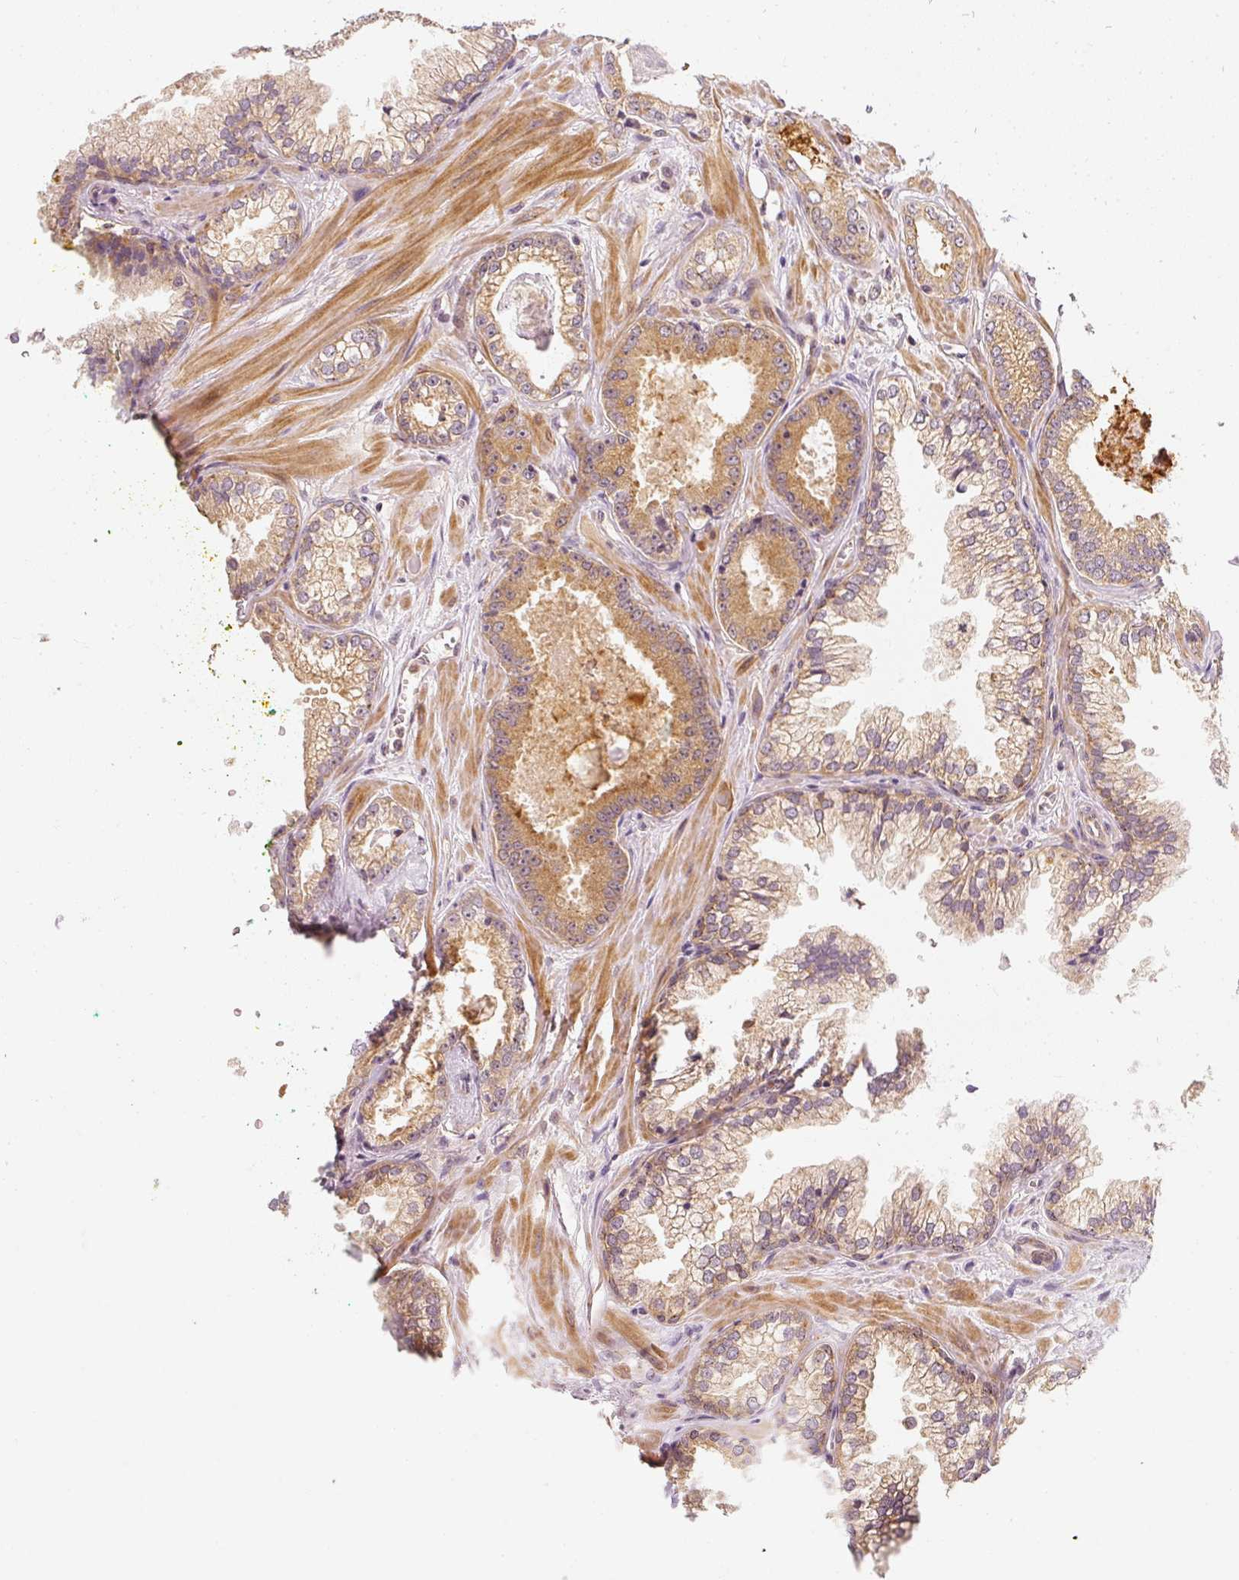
{"staining": {"intensity": "moderate", "quantity": "25%-75%", "location": "cytoplasmic/membranous"}, "tissue": "prostate cancer", "cell_type": "Tumor cells", "image_type": "cancer", "snomed": [{"axis": "morphology", "description": "Adenocarcinoma, Low grade"}, {"axis": "topography", "description": "Prostate"}], "caption": "Immunohistochemistry (IHC) staining of prostate adenocarcinoma (low-grade), which displays medium levels of moderate cytoplasmic/membranous positivity in about 25%-75% of tumor cells indicating moderate cytoplasmic/membranous protein staining. The staining was performed using DAB (brown) for protein detection and nuclei were counterstained in hematoxylin (blue).", "gene": "EEF1A2", "patient": {"sex": "male", "age": 60}}